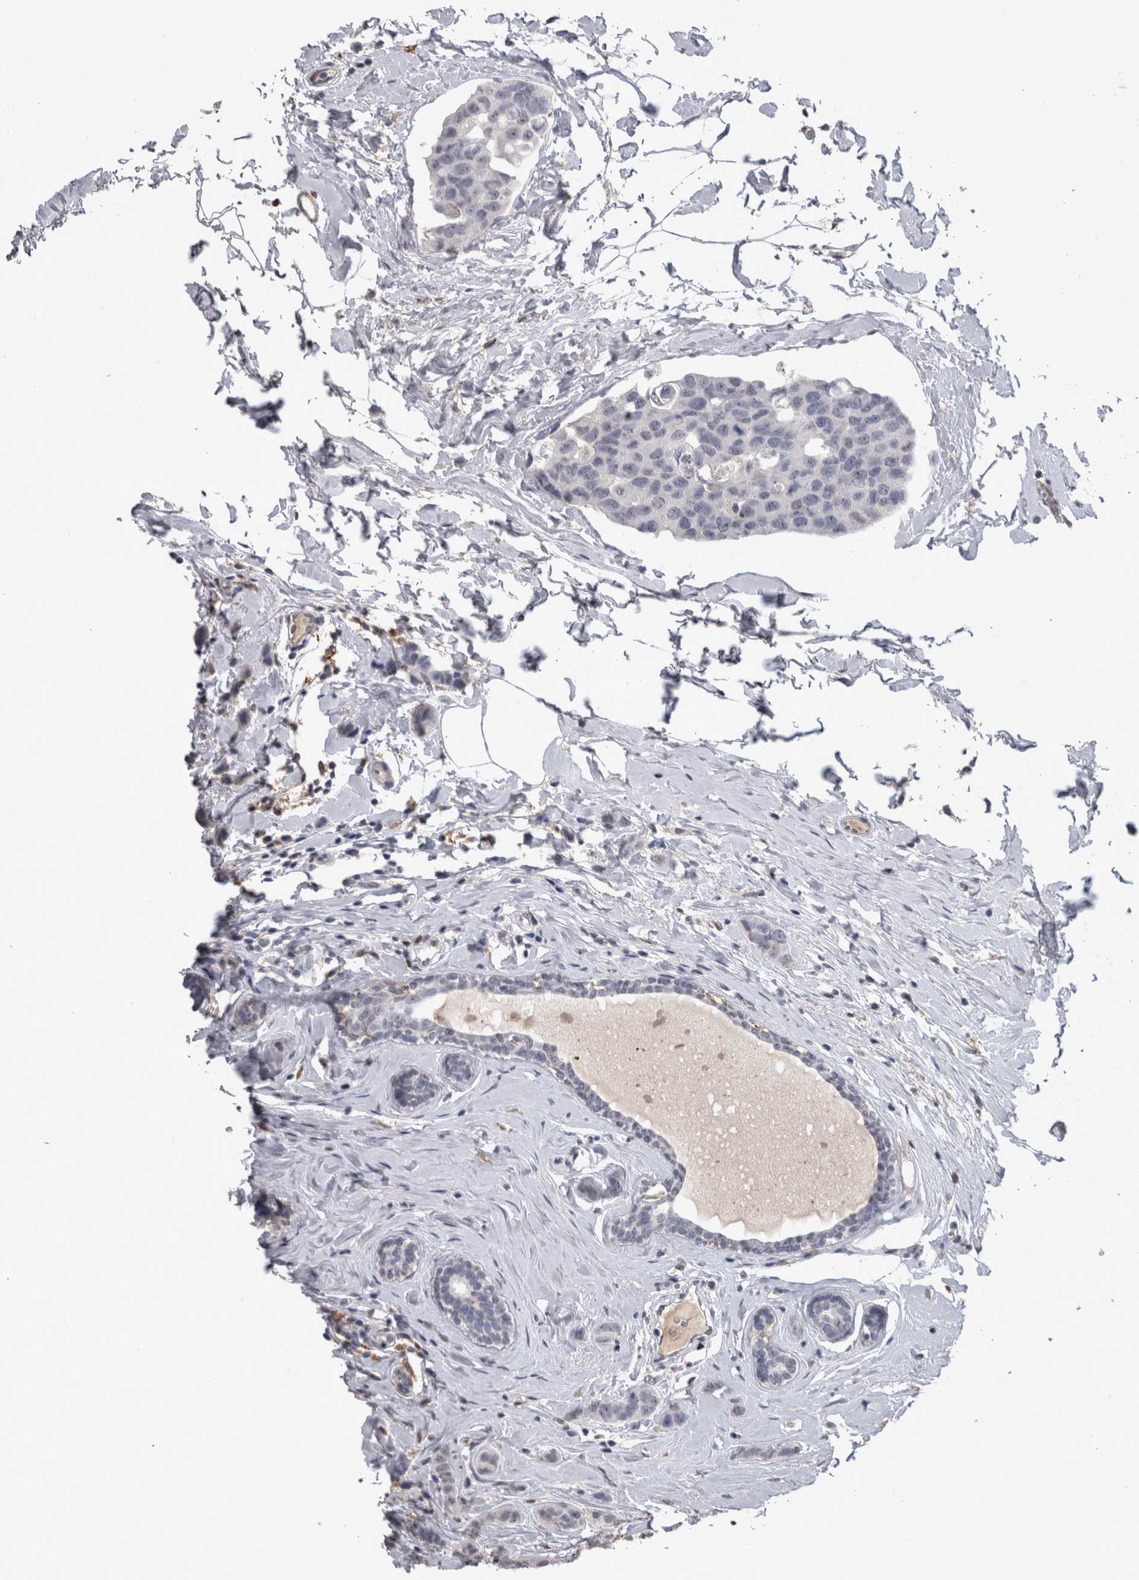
{"staining": {"intensity": "negative", "quantity": "none", "location": "none"}, "tissue": "breast cancer", "cell_type": "Tumor cells", "image_type": "cancer", "snomed": [{"axis": "morphology", "description": "Normal tissue, NOS"}, {"axis": "morphology", "description": "Duct carcinoma"}, {"axis": "topography", "description": "Breast"}], "caption": "Immunohistochemistry photomicrograph of human breast cancer stained for a protein (brown), which shows no positivity in tumor cells. (DAB (3,3'-diaminobenzidine) IHC visualized using brightfield microscopy, high magnification).", "gene": "PAX5", "patient": {"sex": "female", "age": 50}}